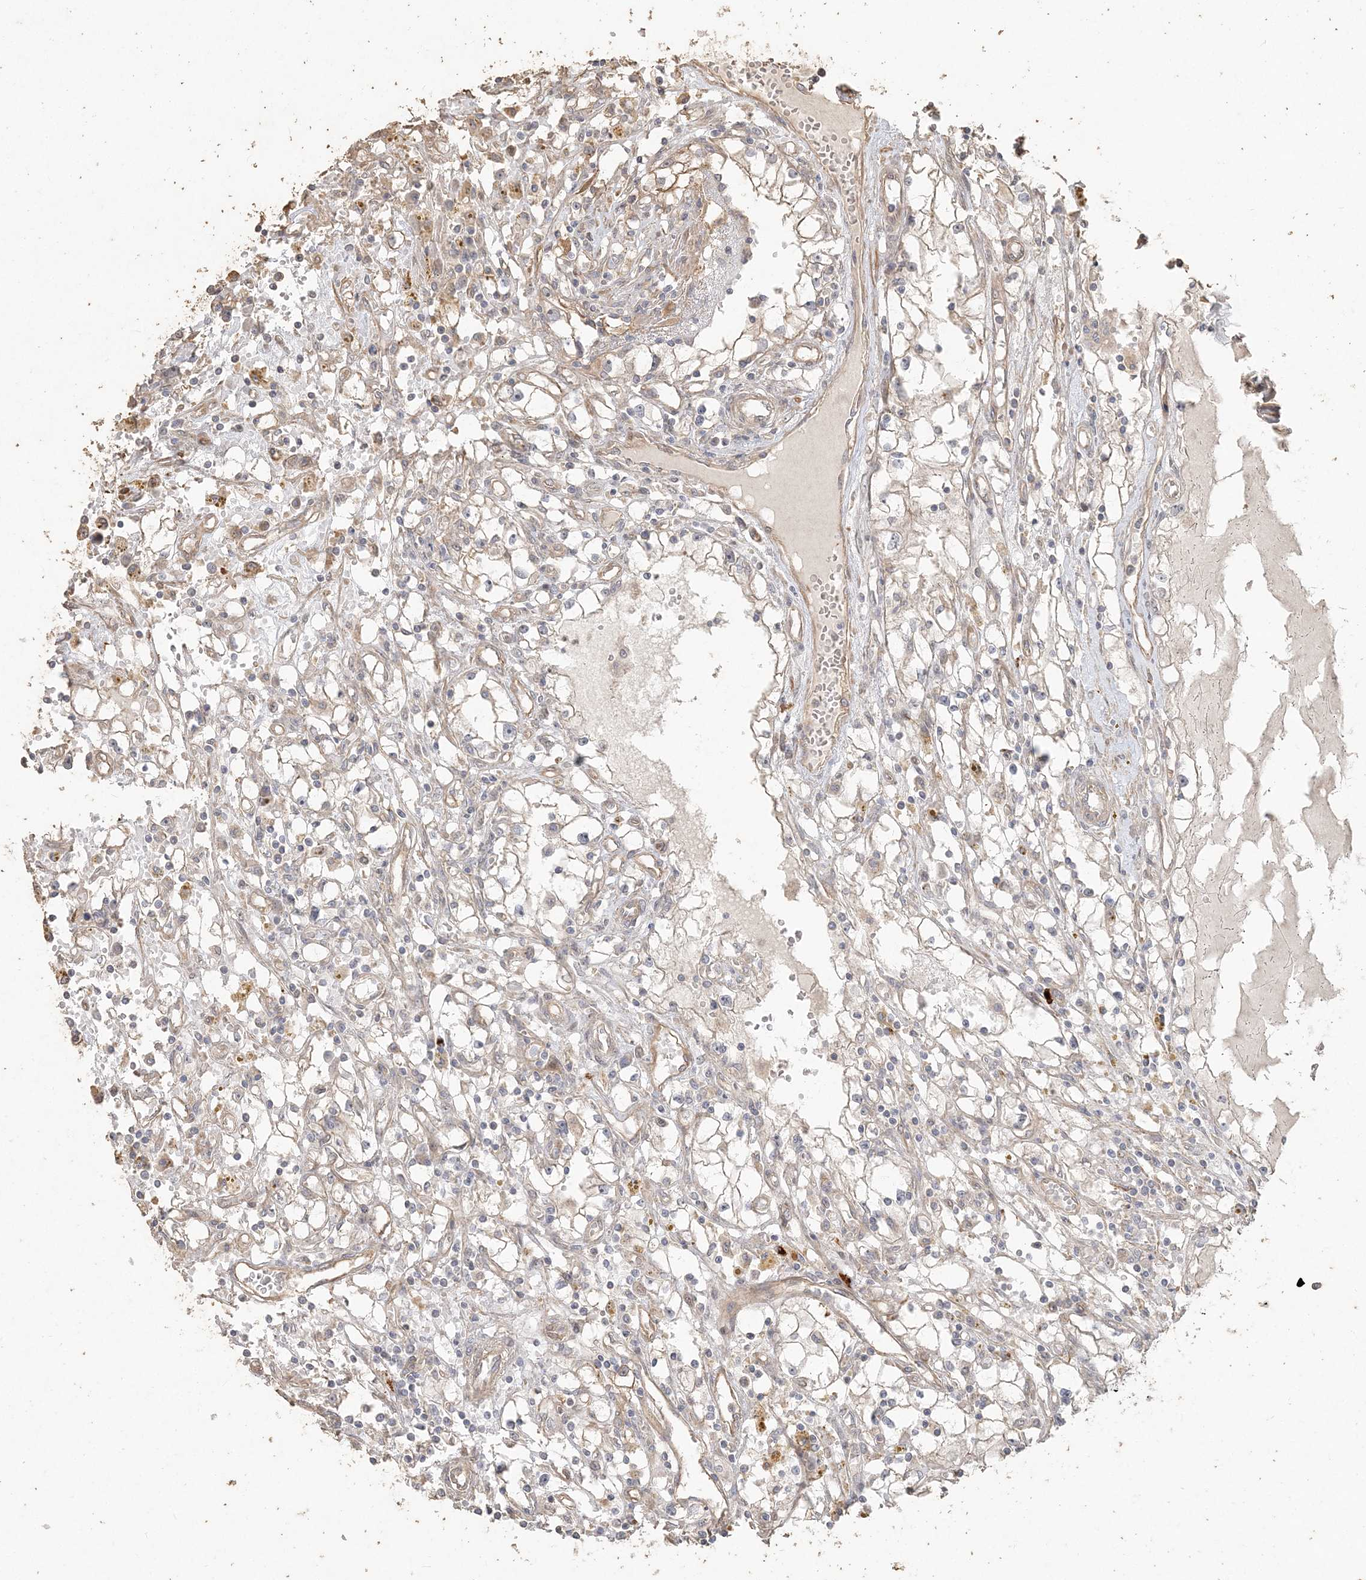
{"staining": {"intensity": "weak", "quantity": "<25%", "location": "cytoplasmic/membranous"}, "tissue": "renal cancer", "cell_type": "Tumor cells", "image_type": "cancer", "snomed": [{"axis": "morphology", "description": "Adenocarcinoma, NOS"}, {"axis": "topography", "description": "Kidney"}], "caption": "Immunohistochemistry (IHC) micrograph of adenocarcinoma (renal) stained for a protein (brown), which displays no positivity in tumor cells.", "gene": "RNF145", "patient": {"sex": "male", "age": 56}}